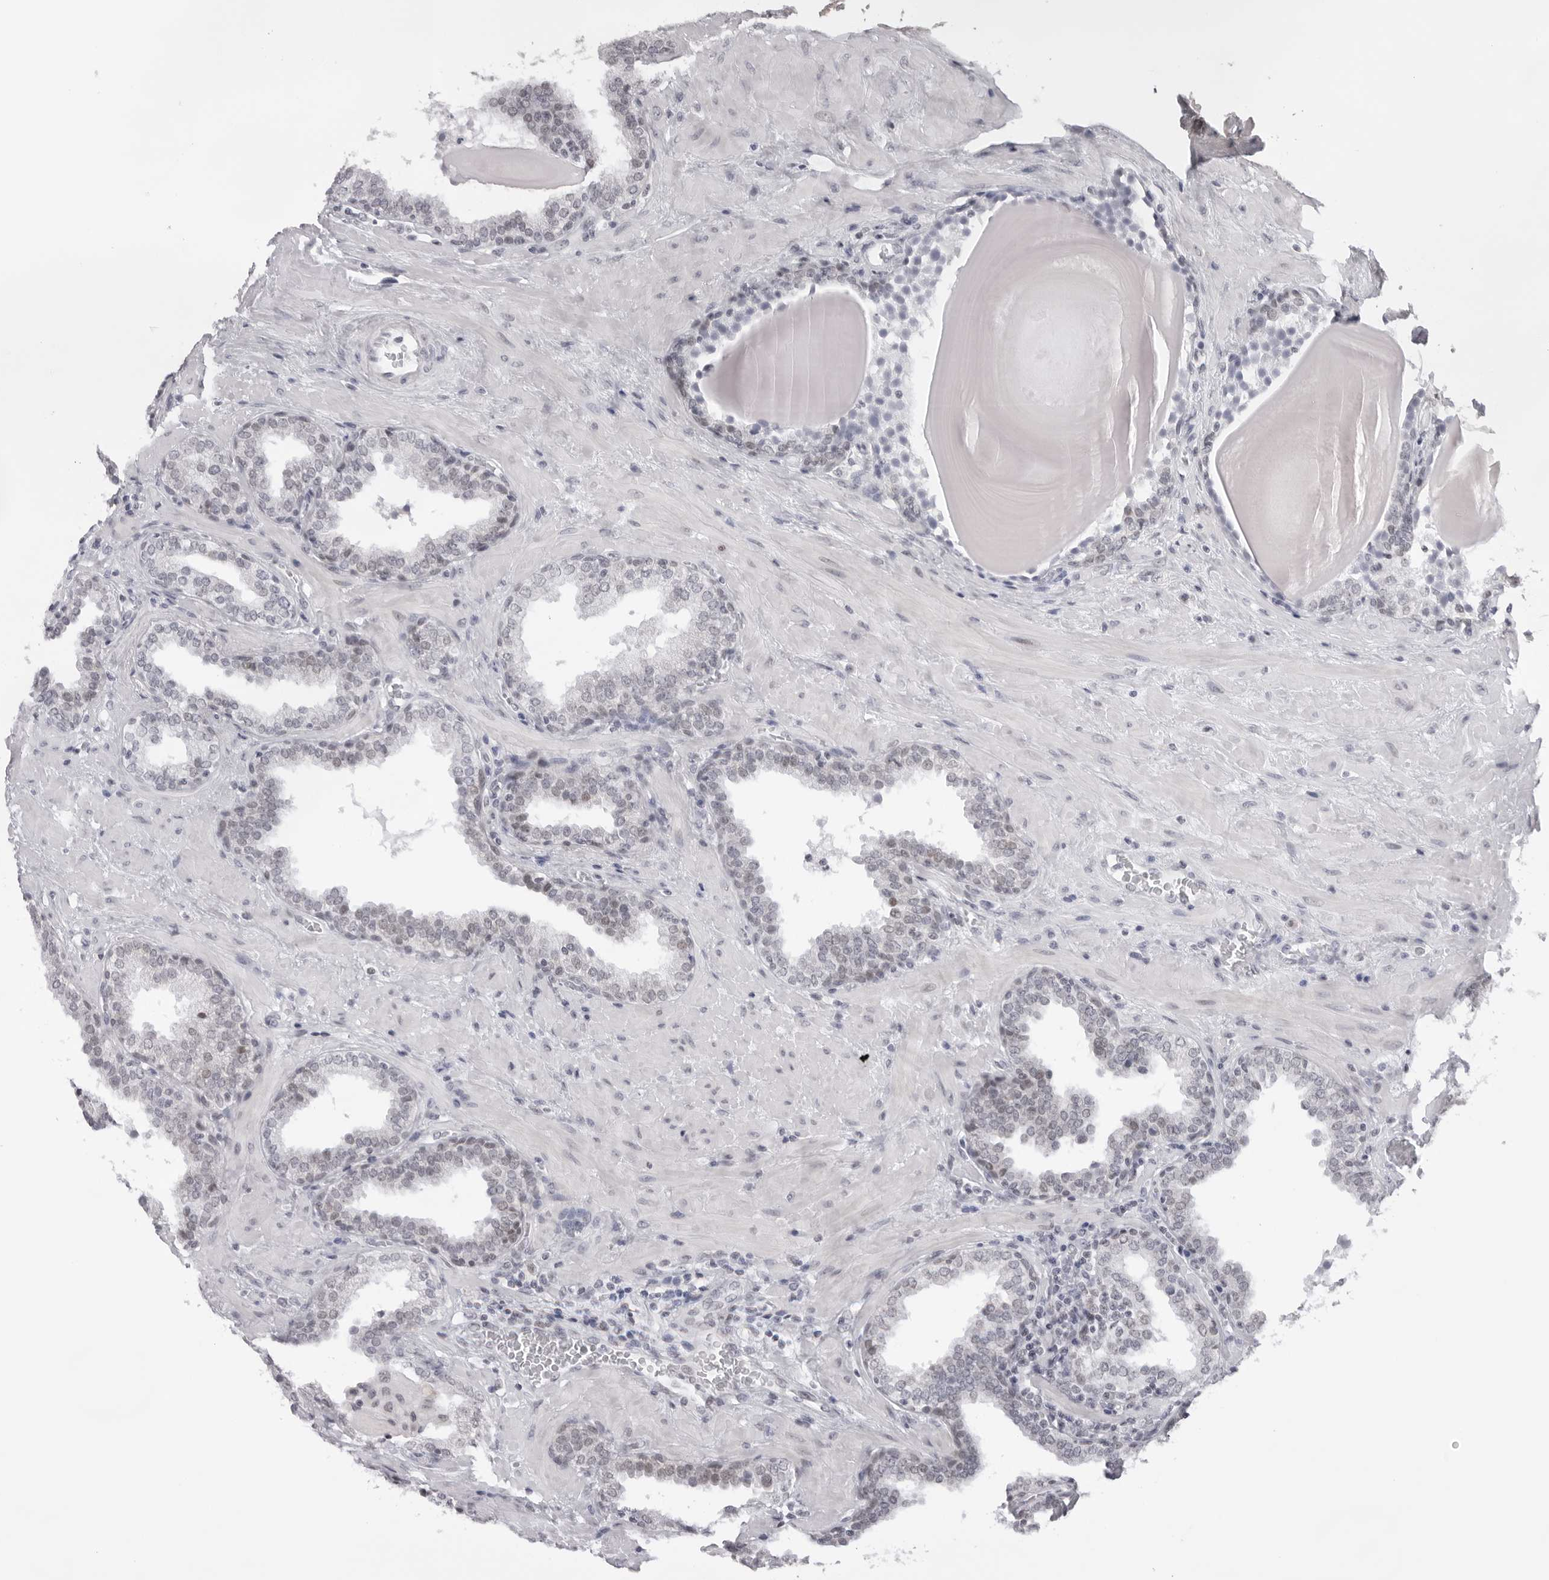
{"staining": {"intensity": "negative", "quantity": "none", "location": "none"}, "tissue": "prostate", "cell_type": "Glandular cells", "image_type": "normal", "snomed": [{"axis": "morphology", "description": "Normal tissue, NOS"}, {"axis": "topography", "description": "Prostate"}], "caption": "Photomicrograph shows no significant protein expression in glandular cells of benign prostate.", "gene": "KLK12", "patient": {"sex": "male", "age": 51}}